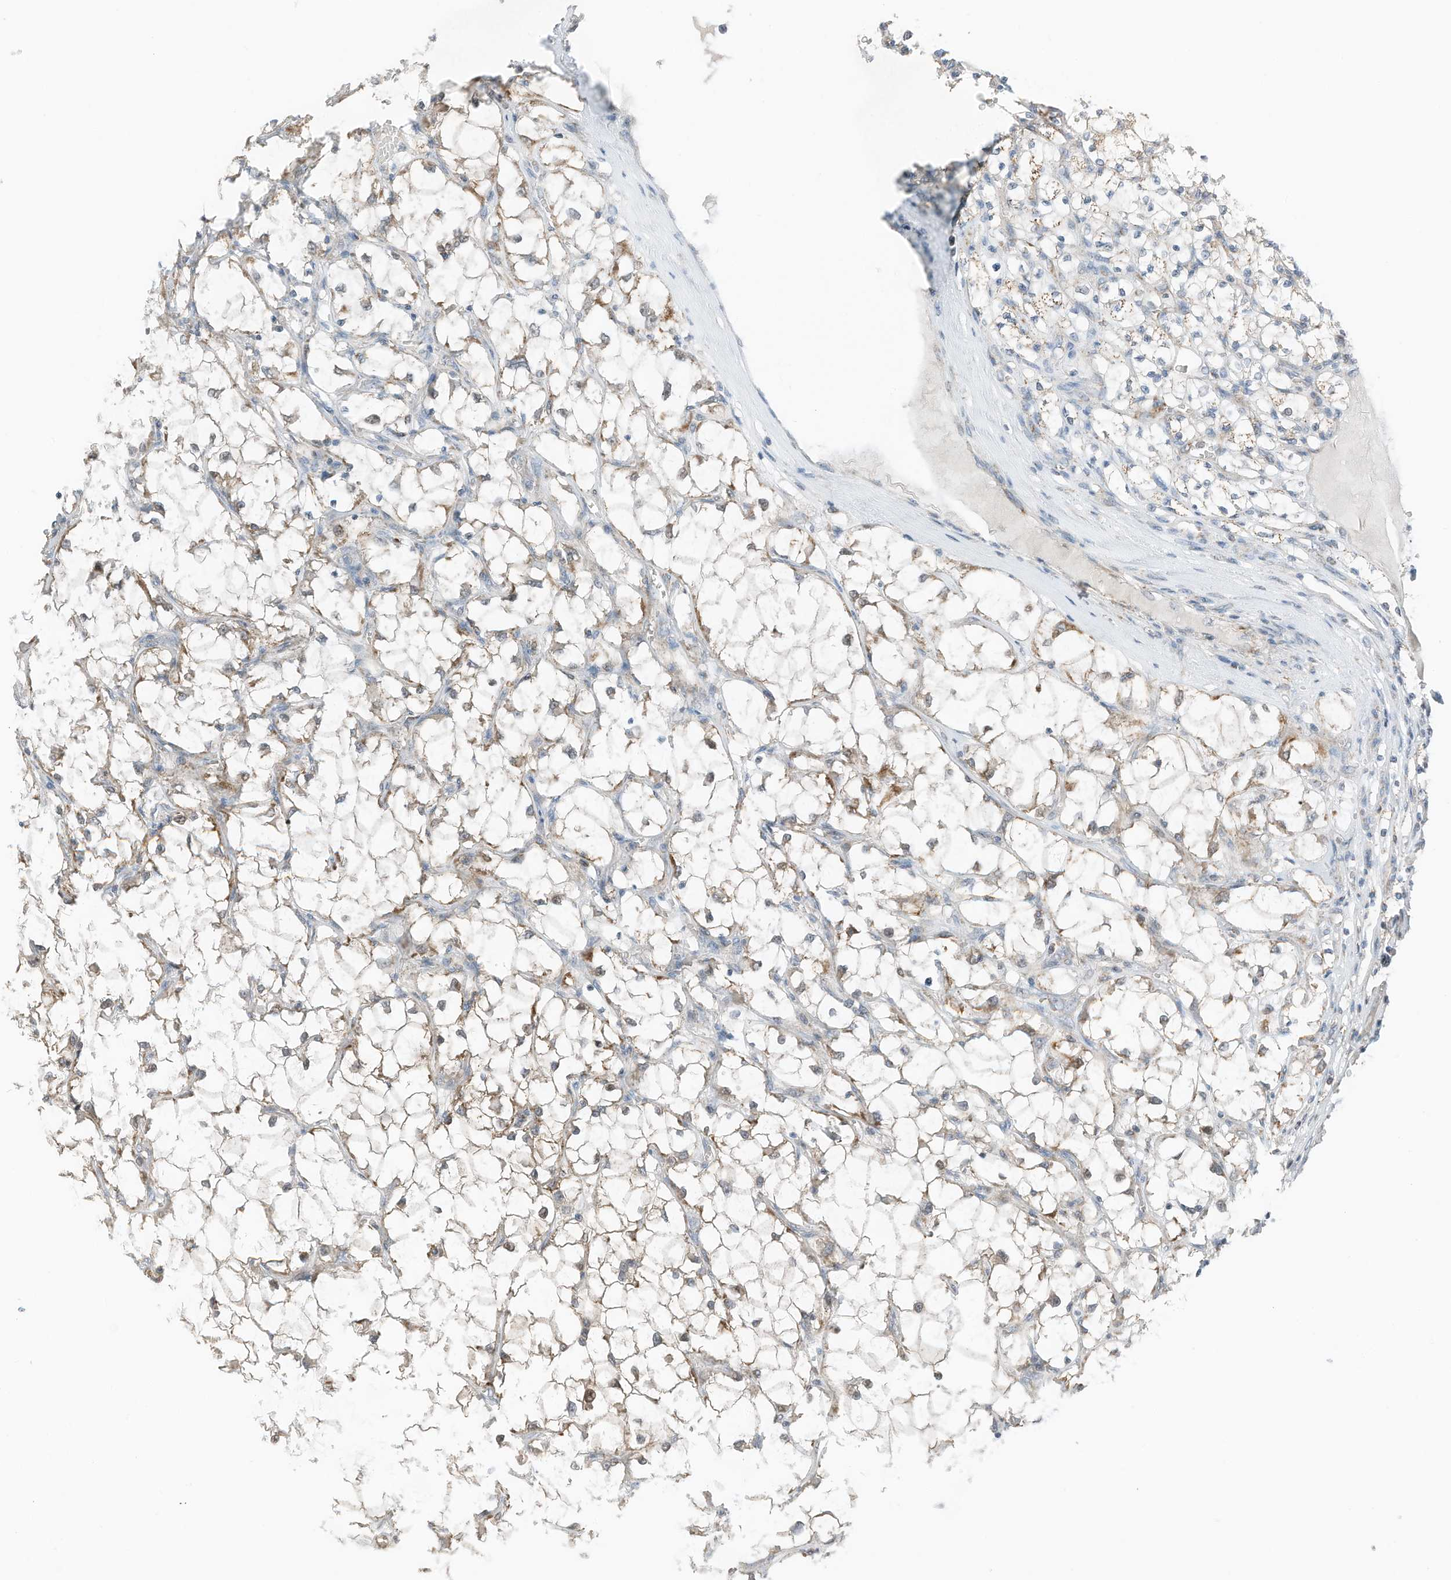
{"staining": {"intensity": "moderate", "quantity": "<25%", "location": "cytoplasmic/membranous"}, "tissue": "renal cancer", "cell_type": "Tumor cells", "image_type": "cancer", "snomed": [{"axis": "morphology", "description": "Adenocarcinoma, NOS"}, {"axis": "topography", "description": "Kidney"}], "caption": "Tumor cells display moderate cytoplasmic/membranous positivity in about <25% of cells in renal cancer (adenocarcinoma).", "gene": "RMND1", "patient": {"sex": "female", "age": 69}}